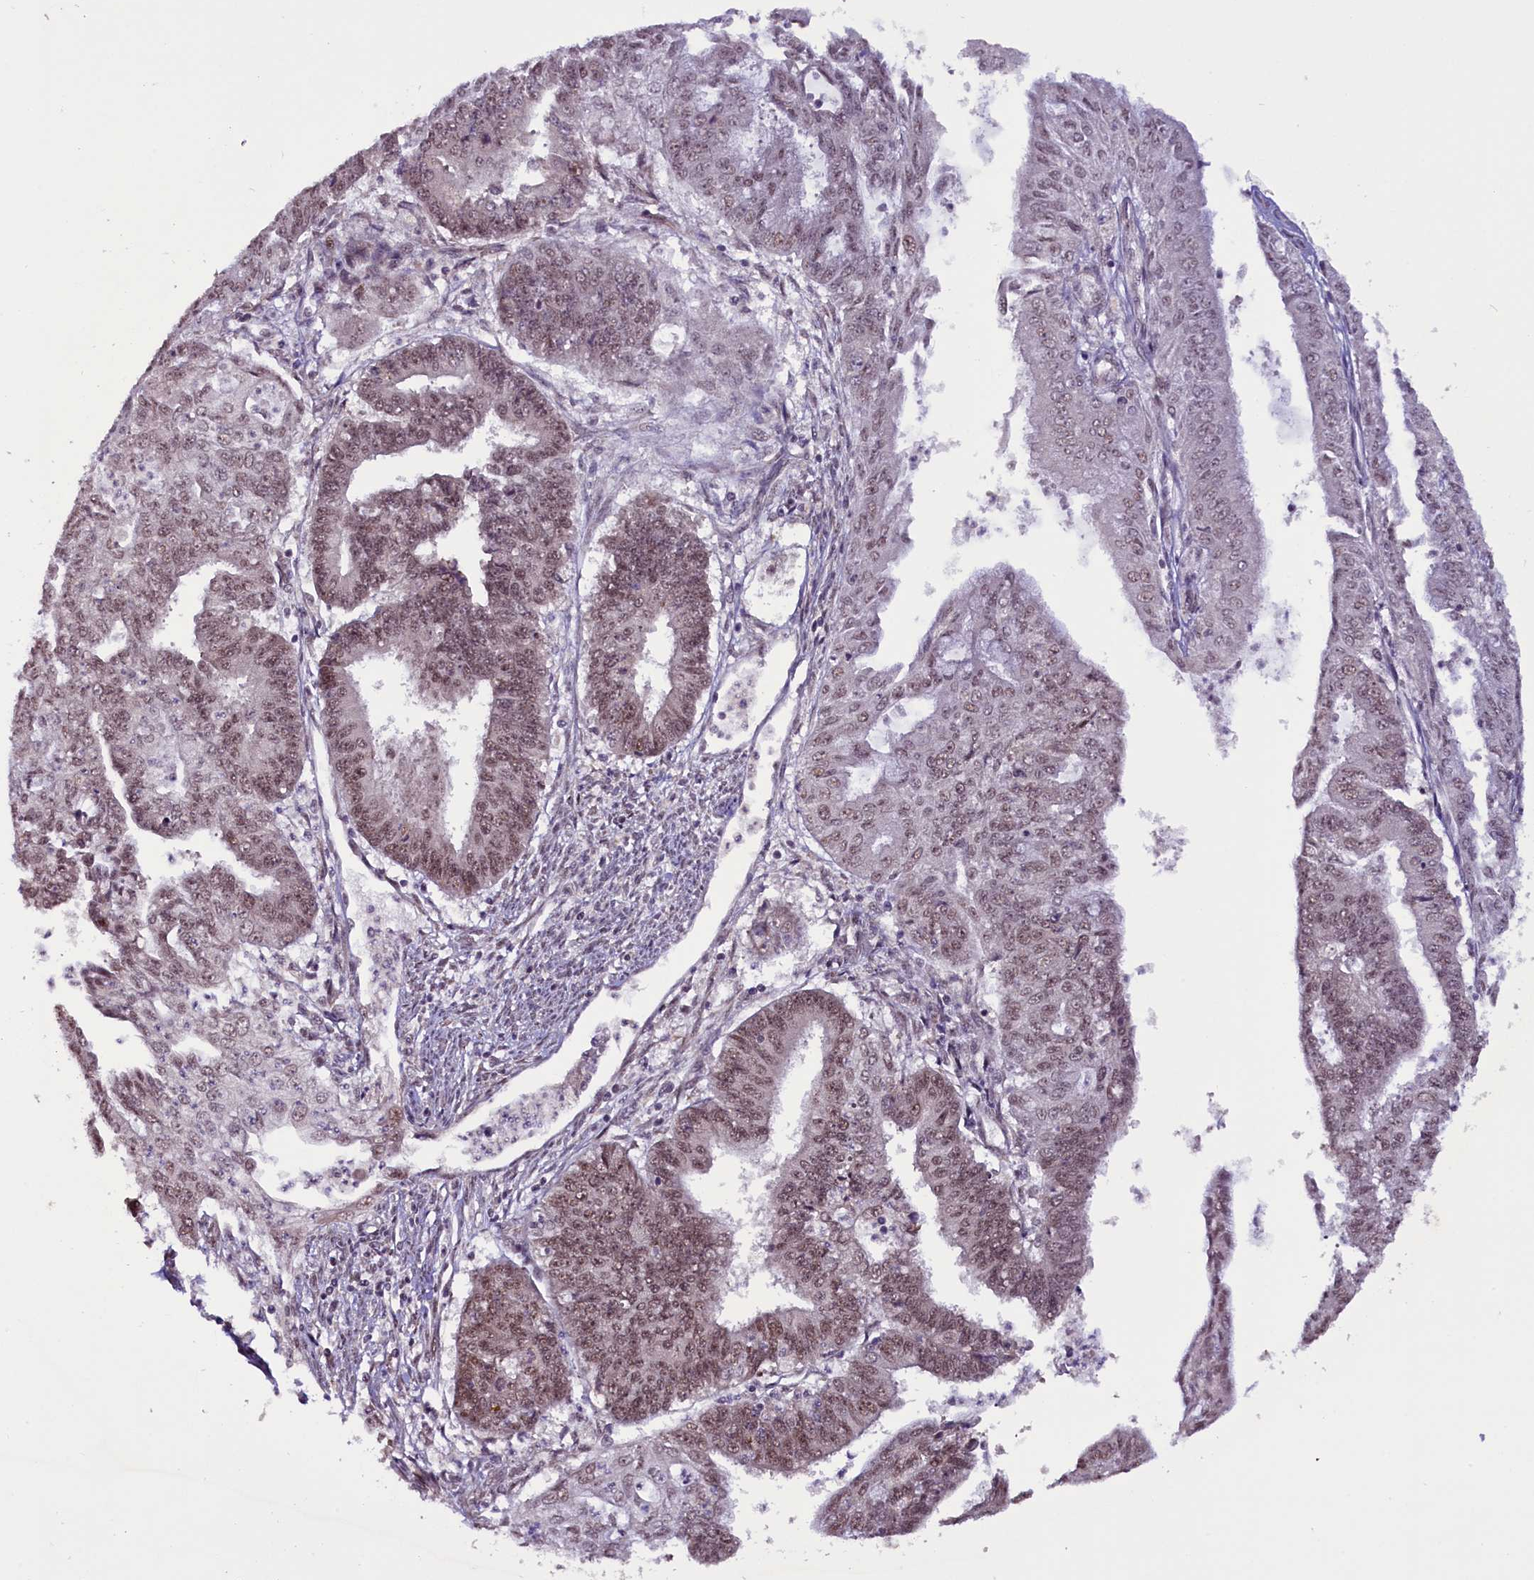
{"staining": {"intensity": "moderate", "quantity": "25%-75%", "location": "nuclear"}, "tissue": "endometrial cancer", "cell_type": "Tumor cells", "image_type": "cancer", "snomed": [{"axis": "morphology", "description": "Adenocarcinoma, NOS"}, {"axis": "topography", "description": "Endometrium"}], "caption": "Immunohistochemical staining of adenocarcinoma (endometrial) reveals medium levels of moderate nuclear protein staining in about 25%-75% of tumor cells. The staining was performed using DAB, with brown indicating positive protein expression. Nuclei are stained blue with hematoxylin.", "gene": "RPUSD2", "patient": {"sex": "female", "age": 73}}